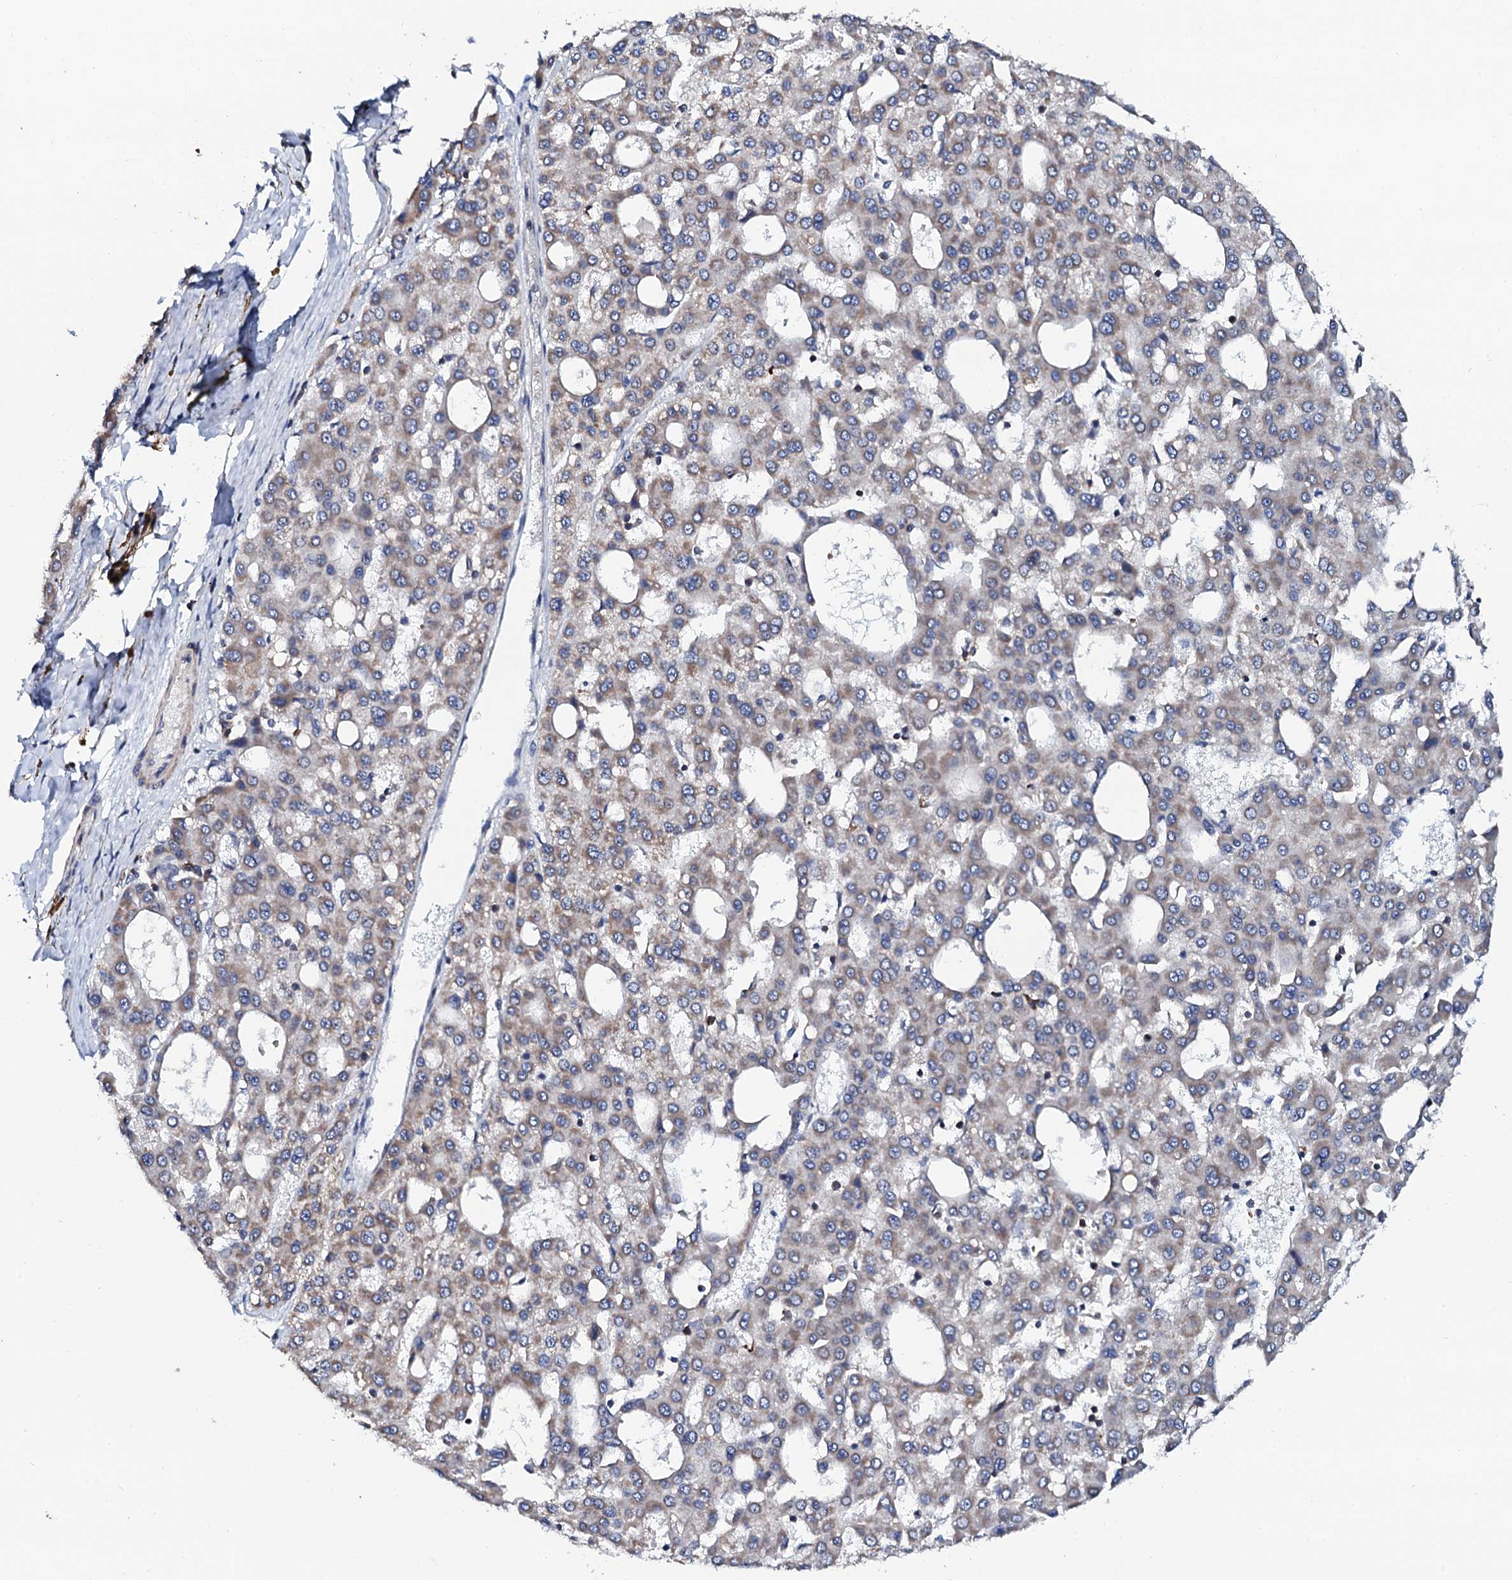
{"staining": {"intensity": "weak", "quantity": "<25%", "location": "cytoplasmic/membranous"}, "tissue": "liver cancer", "cell_type": "Tumor cells", "image_type": "cancer", "snomed": [{"axis": "morphology", "description": "Carcinoma, Hepatocellular, NOS"}, {"axis": "topography", "description": "Liver"}], "caption": "DAB immunohistochemical staining of human liver hepatocellular carcinoma displays no significant expression in tumor cells.", "gene": "COG4", "patient": {"sex": "male", "age": 47}}